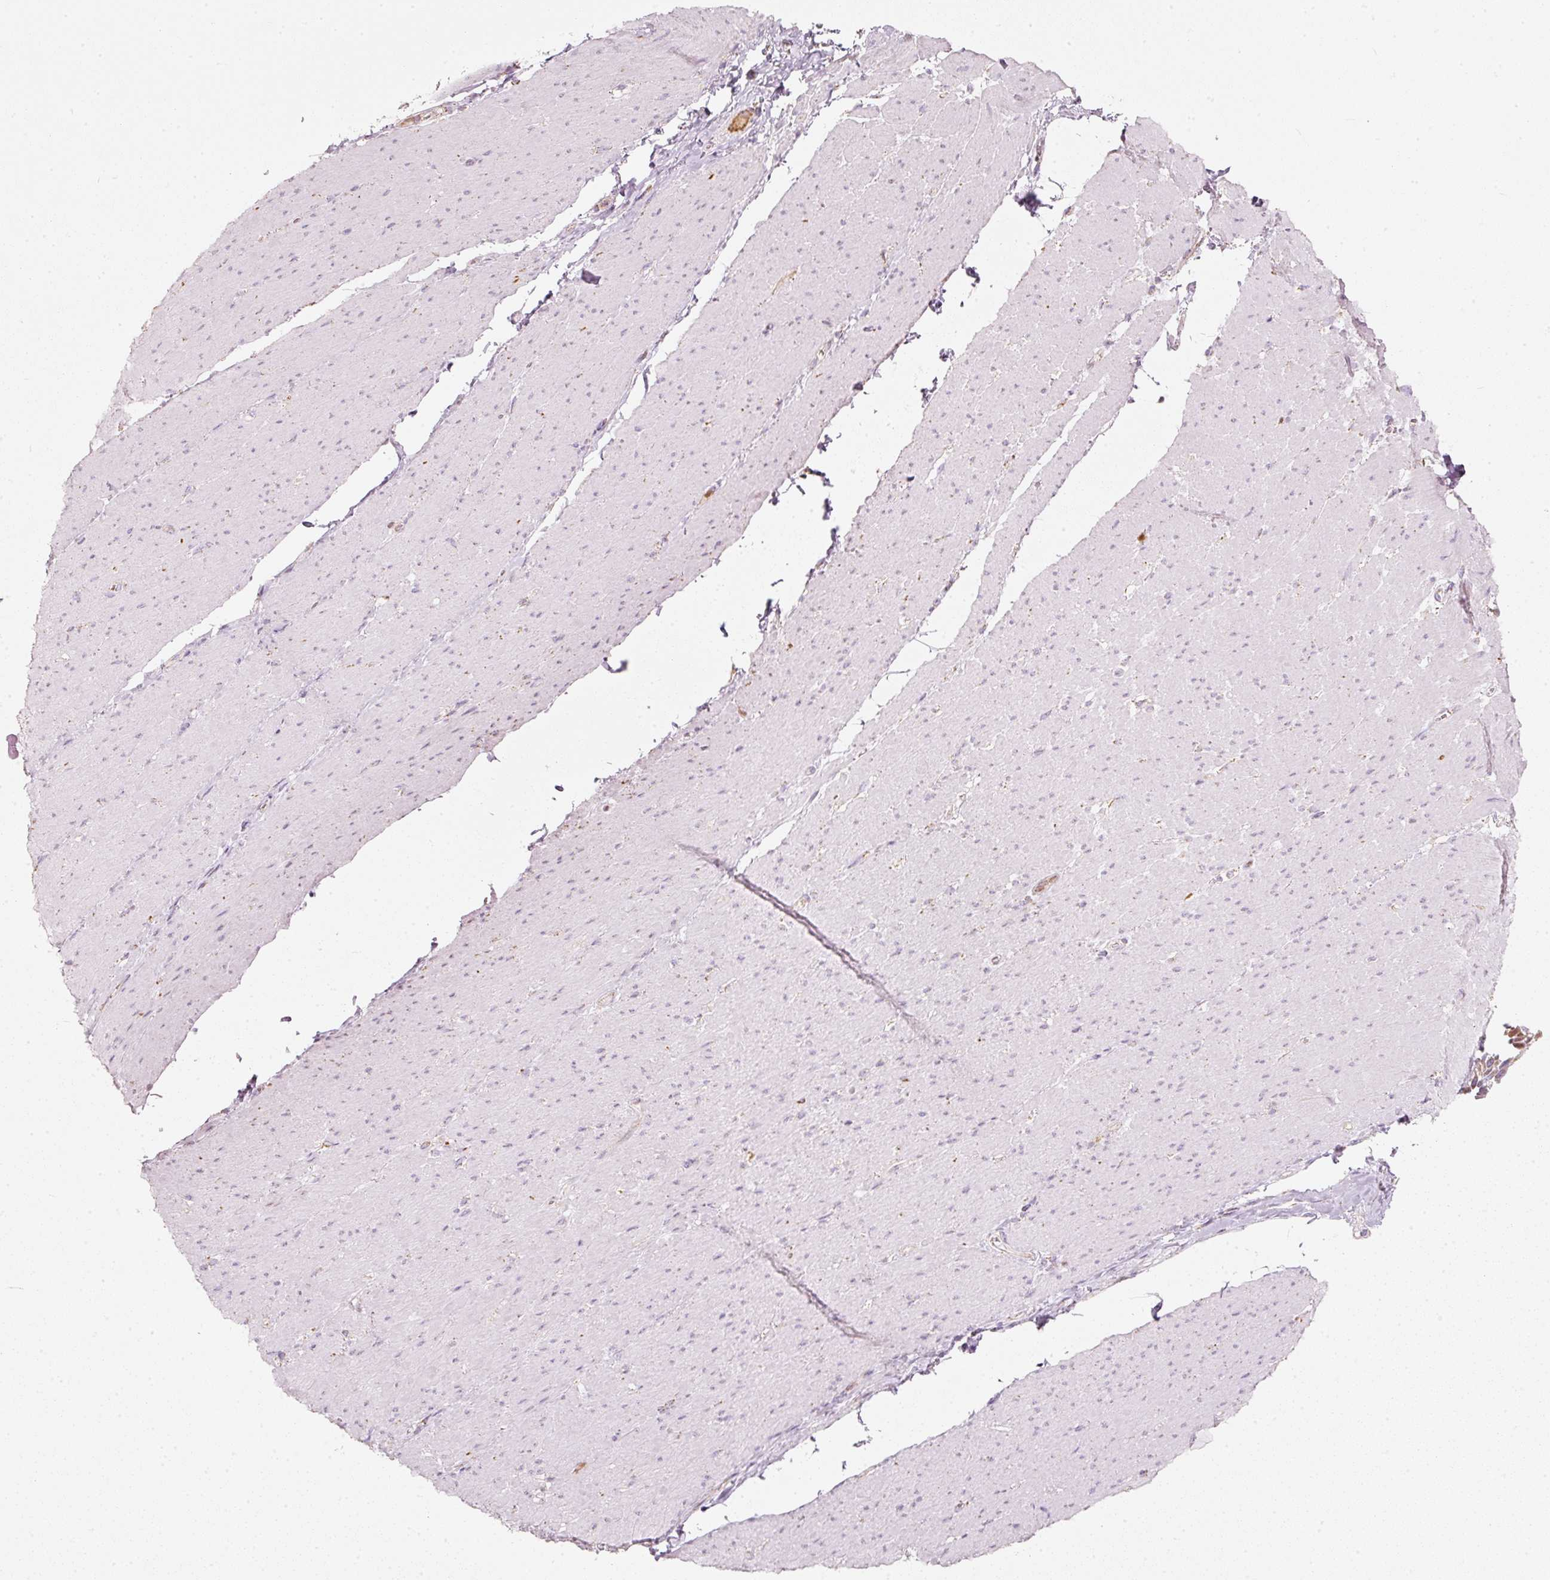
{"staining": {"intensity": "moderate", "quantity": "<25%", "location": "cytoplasmic/membranous"}, "tissue": "smooth muscle", "cell_type": "Smooth muscle cells", "image_type": "normal", "snomed": [{"axis": "morphology", "description": "Normal tissue, NOS"}, {"axis": "topography", "description": "Smooth muscle"}, {"axis": "topography", "description": "Rectum"}], "caption": "Brown immunohistochemical staining in unremarkable human smooth muscle demonstrates moderate cytoplasmic/membranous staining in approximately <25% of smooth muscle cells.", "gene": "DUT", "patient": {"sex": "male", "age": 53}}